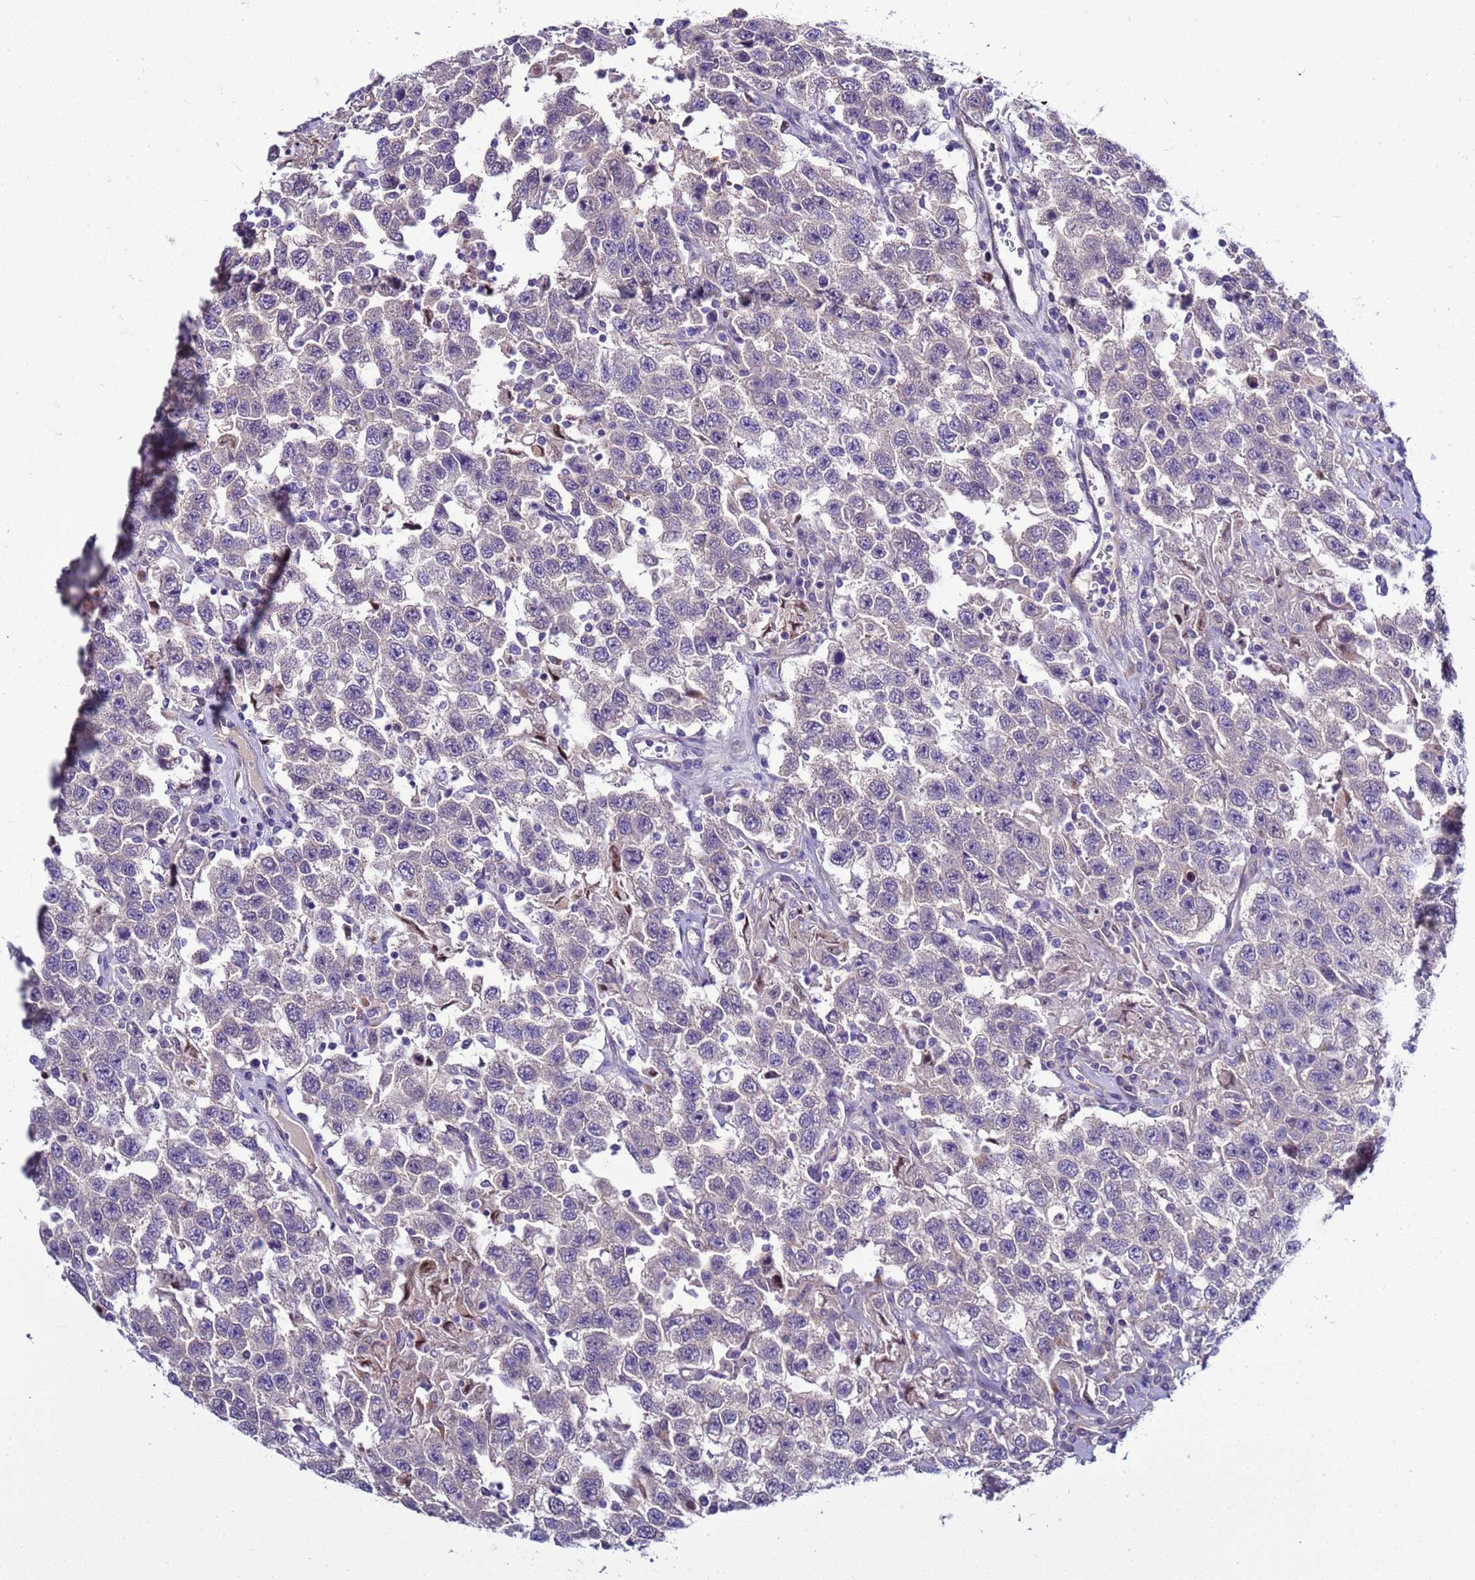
{"staining": {"intensity": "negative", "quantity": "none", "location": "none"}, "tissue": "testis cancer", "cell_type": "Tumor cells", "image_type": "cancer", "snomed": [{"axis": "morphology", "description": "Seminoma, NOS"}, {"axis": "topography", "description": "Testis"}], "caption": "Immunohistochemistry photomicrograph of testis seminoma stained for a protein (brown), which exhibits no positivity in tumor cells. (Immunohistochemistry (ihc), brightfield microscopy, high magnification).", "gene": "NAT2", "patient": {"sex": "male", "age": 41}}